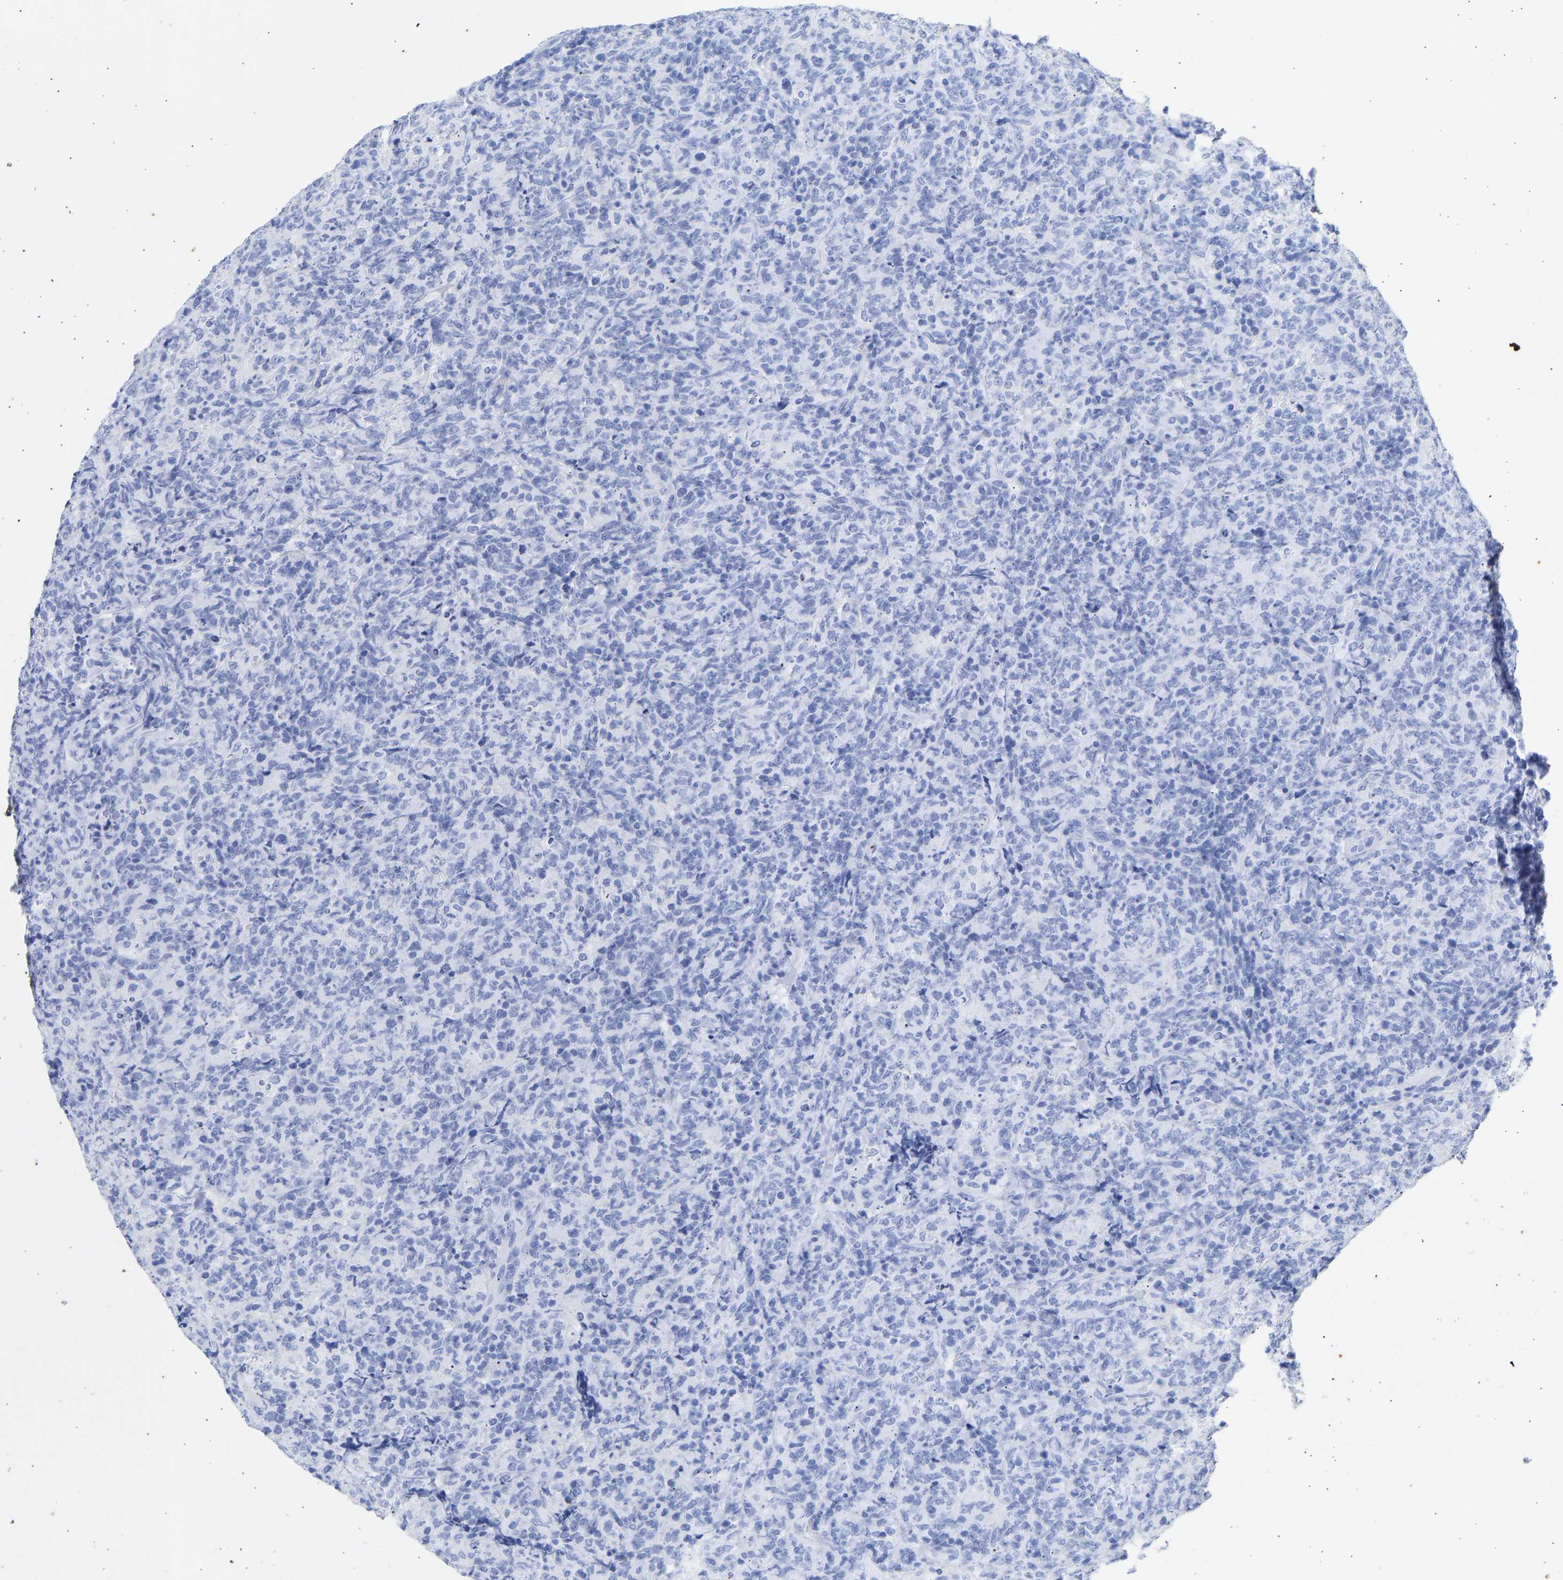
{"staining": {"intensity": "negative", "quantity": "none", "location": "none"}, "tissue": "lymphoma", "cell_type": "Tumor cells", "image_type": "cancer", "snomed": [{"axis": "morphology", "description": "Malignant lymphoma, non-Hodgkin's type, High grade"}, {"axis": "topography", "description": "Tonsil"}], "caption": "DAB immunohistochemical staining of human malignant lymphoma, non-Hodgkin's type (high-grade) displays no significant staining in tumor cells.", "gene": "KRT1", "patient": {"sex": "female", "age": 36}}